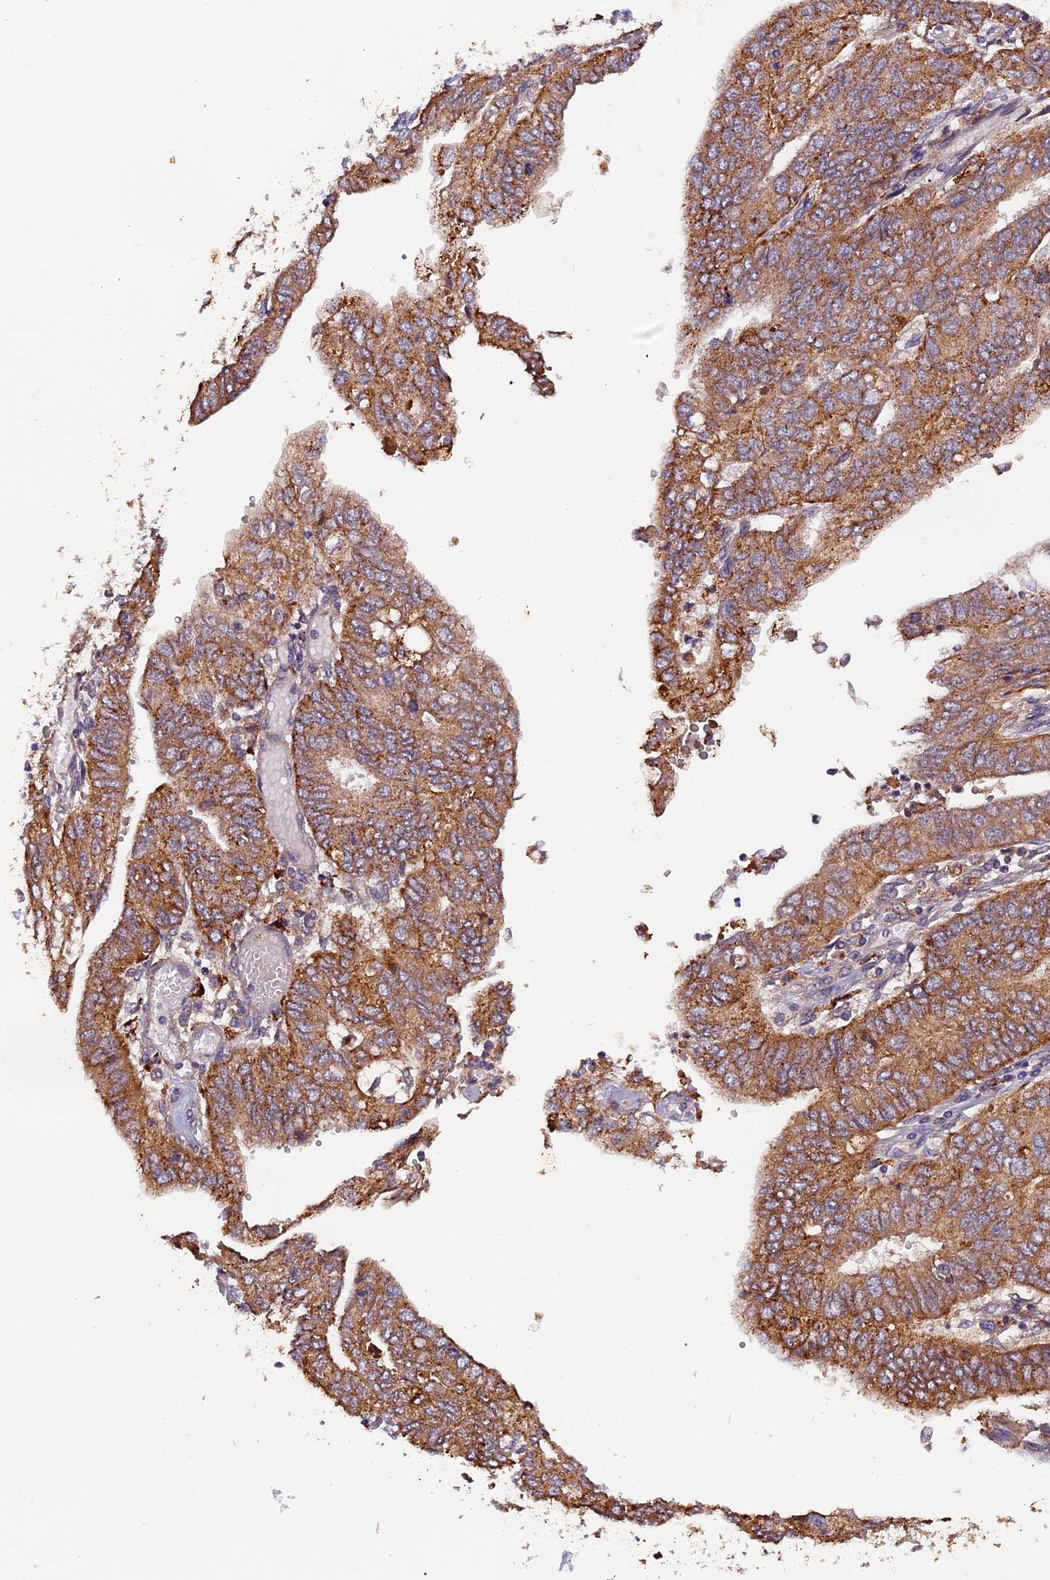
{"staining": {"intensity": "moderate", "quantity": ">75%", "location": "cytoplasmic/membranous"}, "tissue": "endometrial cancer", "cell_type": "Tumor cells", "image_type": "cancer", "snomed": [{"axis": "morphology", "description": "Adenocarcinoma, NOS"}, {"axis": "topography", "description": "Endometrium"}], "caption": "This image reveals immunohistochemistry (IHC) staining of endometrial cancer, with medium moderate cytoplasmic/membranous expression in about >75% of tumor cells.", "gene": "COPE", "patient": {"sex": "female", "age": 68}}